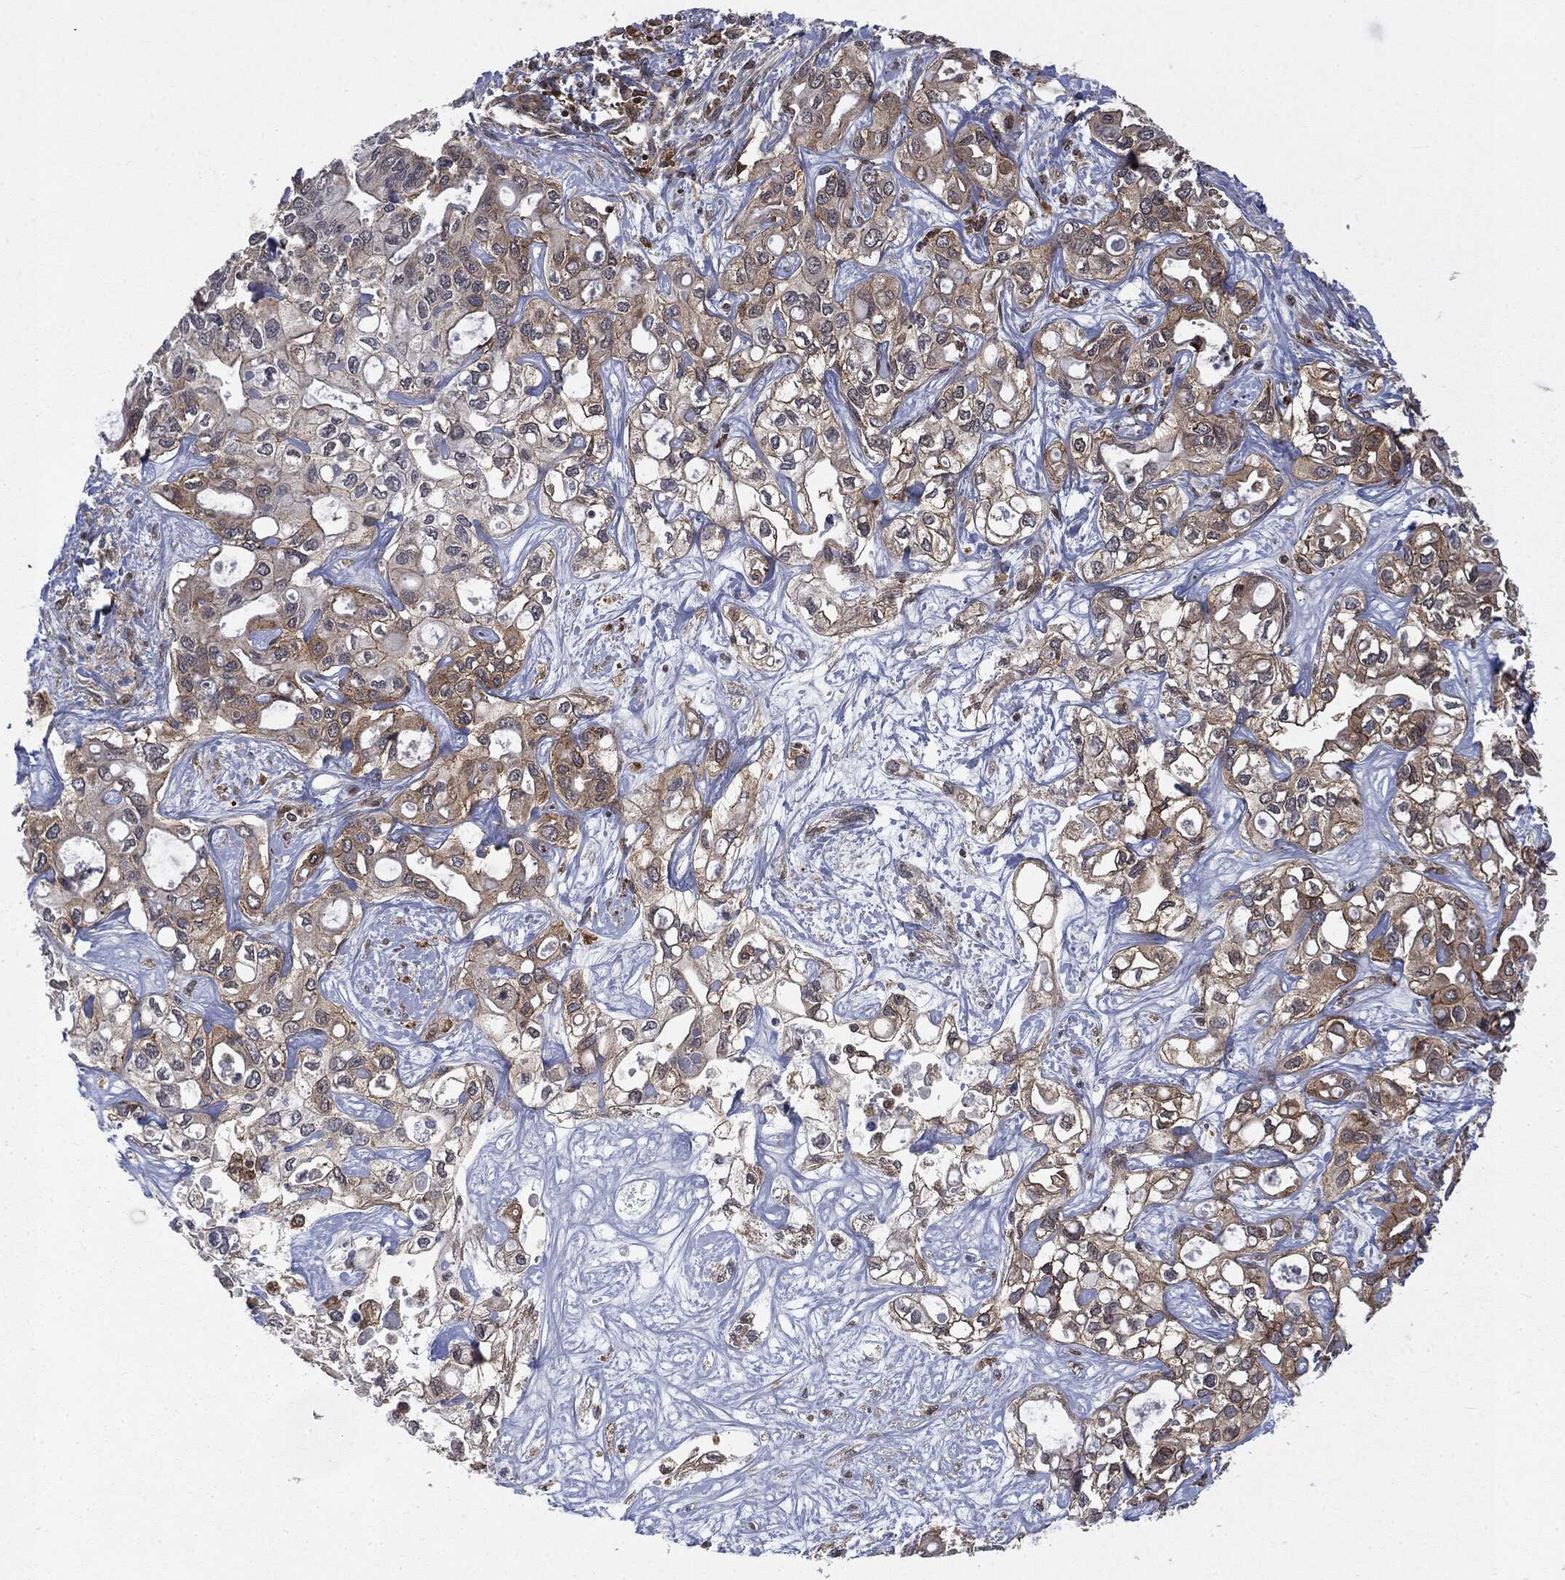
{"staining": {"intensity": "weak", "quantity": "25%-75%", "location": "cytoplasmic/membranous"}, "tissue": "liver cancer", "cell_type": "Tumor cells", "image_type": "cancer", "snomed": [{"axis": "morphology", "description": "Cholangiocarcinoma"}, {"axis": "topography", "description": "Liver"}], "caption": "Cholangiocarcinoma (liver) stained for a protein (brown) exhibits weak cytoplasmic/membranous positive expression in about 25%-75% of tumor cells.", "gene": "SNX5", "patient": {"sex": "female", "age": 64}}